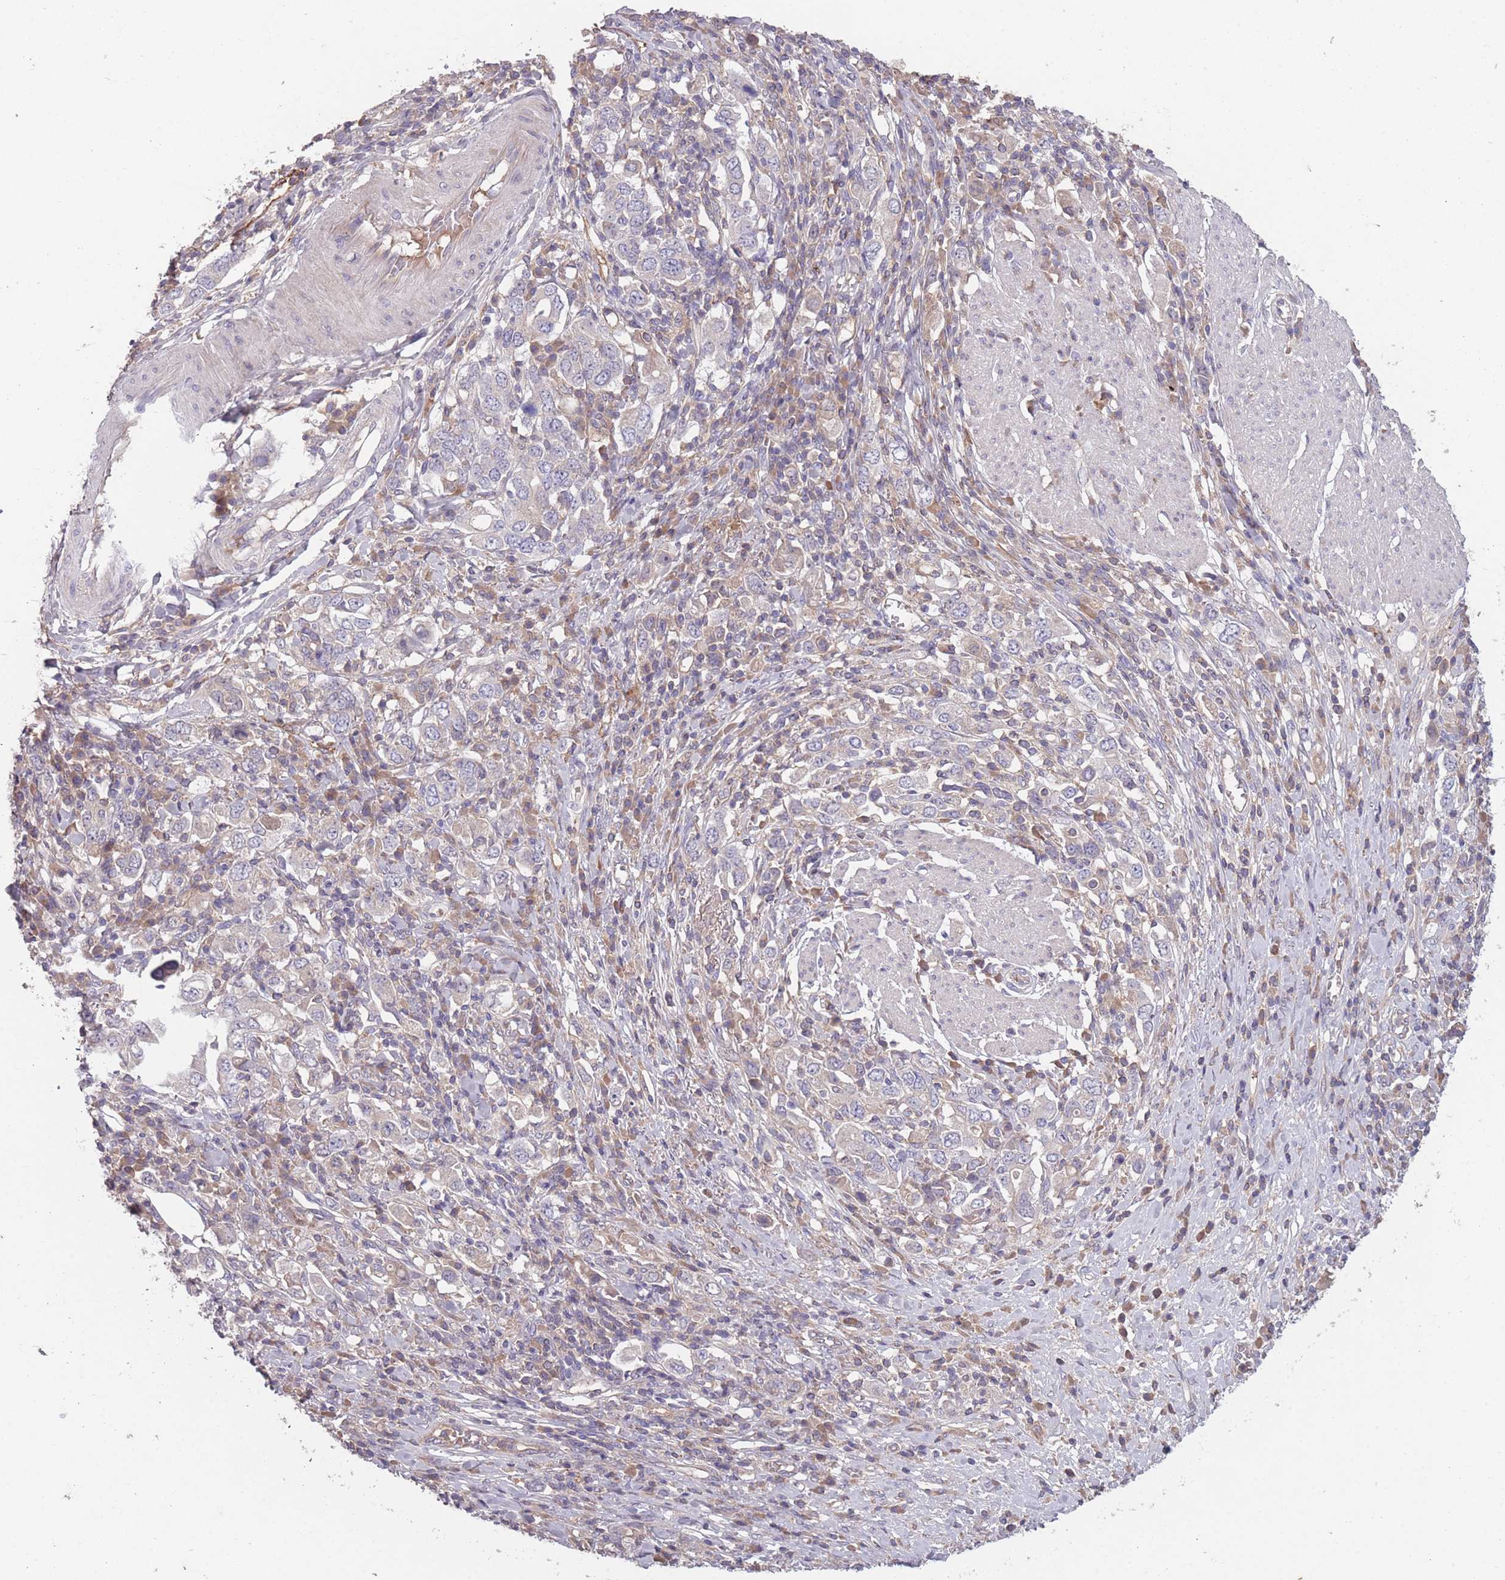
{"staining": {"intensity": "negative", "quantity": "none", "location": "none"}, "tissue": "stomach cancer", "cell_type": "Tumor cells", "image_type": "cancer", "snomed": [{"axis": "morphology", "description": "Adenocarcinoma, NOS"}, {"axis": "topography", "description": "Stomach, upper"}, {"axis": "topography", "description": "Stomach"}], "caption": "The histopathology image displays no staining of tumor cells in stomach cancer (adenocarcinoma). (DAB (3,3'-diaminobenzidine) IHC, high magnification).", "gene": "OR2V2", "patient": {"sex": "male", "age": 62}}